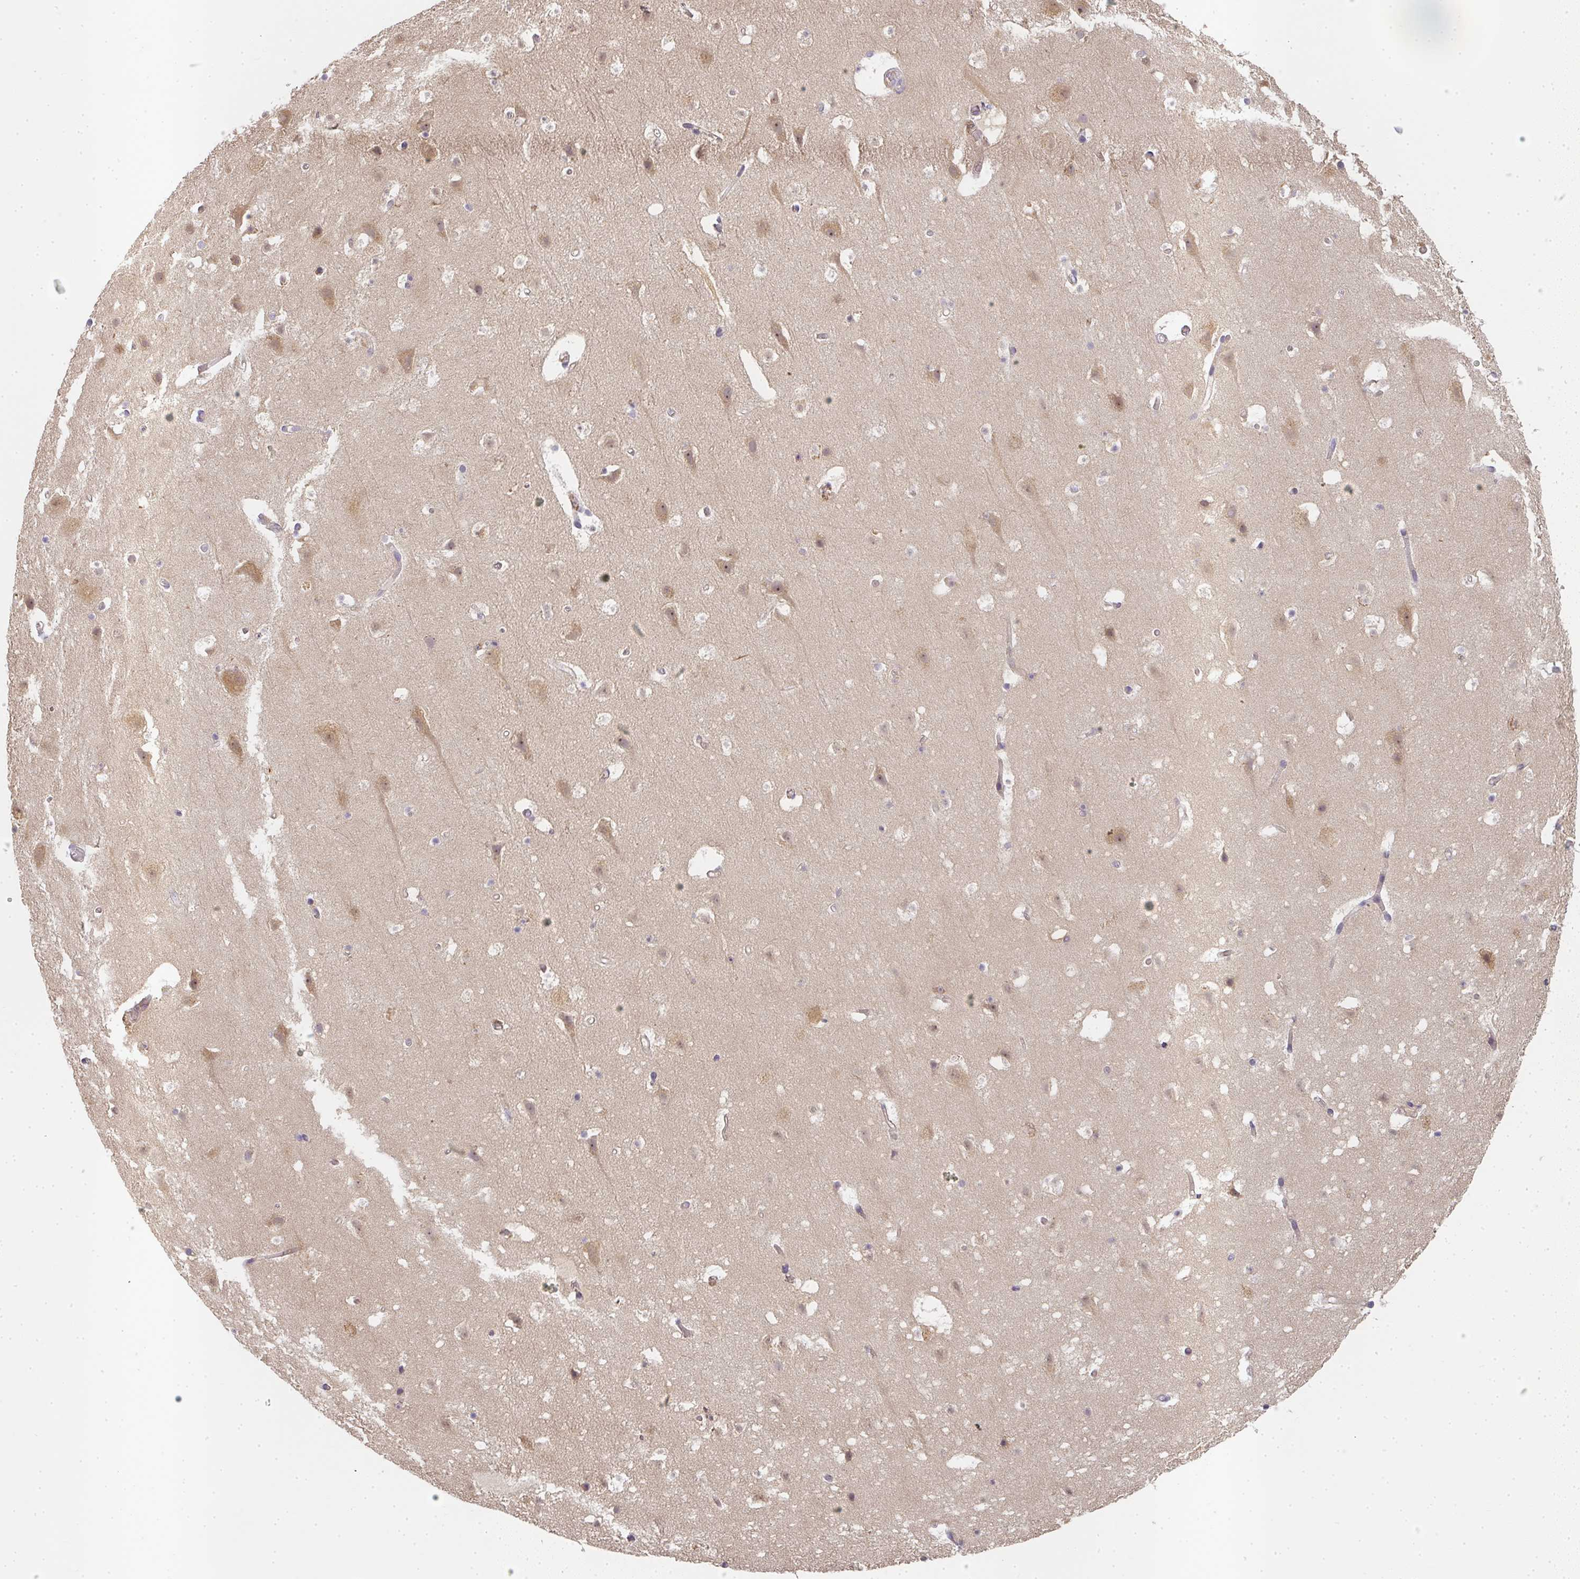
{"staining": {"intensity": "negative", "quantity": "none", "location": "none"}, "tissue": "cerebral cortex", "cell_type": "Endothelial cells", "image_type": "normal", "snomed": [{"axis": "morphology", "description": "Normal tissue, NOS"}, {"axis": "topography", "description": "Cerebral cortex"}], "caption": "DAB (3,3'-diaminobenzidine) immunohistochemical staining of normal human cerebral cortex demonstrates no significant expression in endothelial cells. The staining is performed using DAB (3,3'-diaminobenzidine) brown chromogen with nuclei counter-stained in using hematoxylin.", "gene": "SLC35B3", "patient": {"sex": "female", "age": 42}}